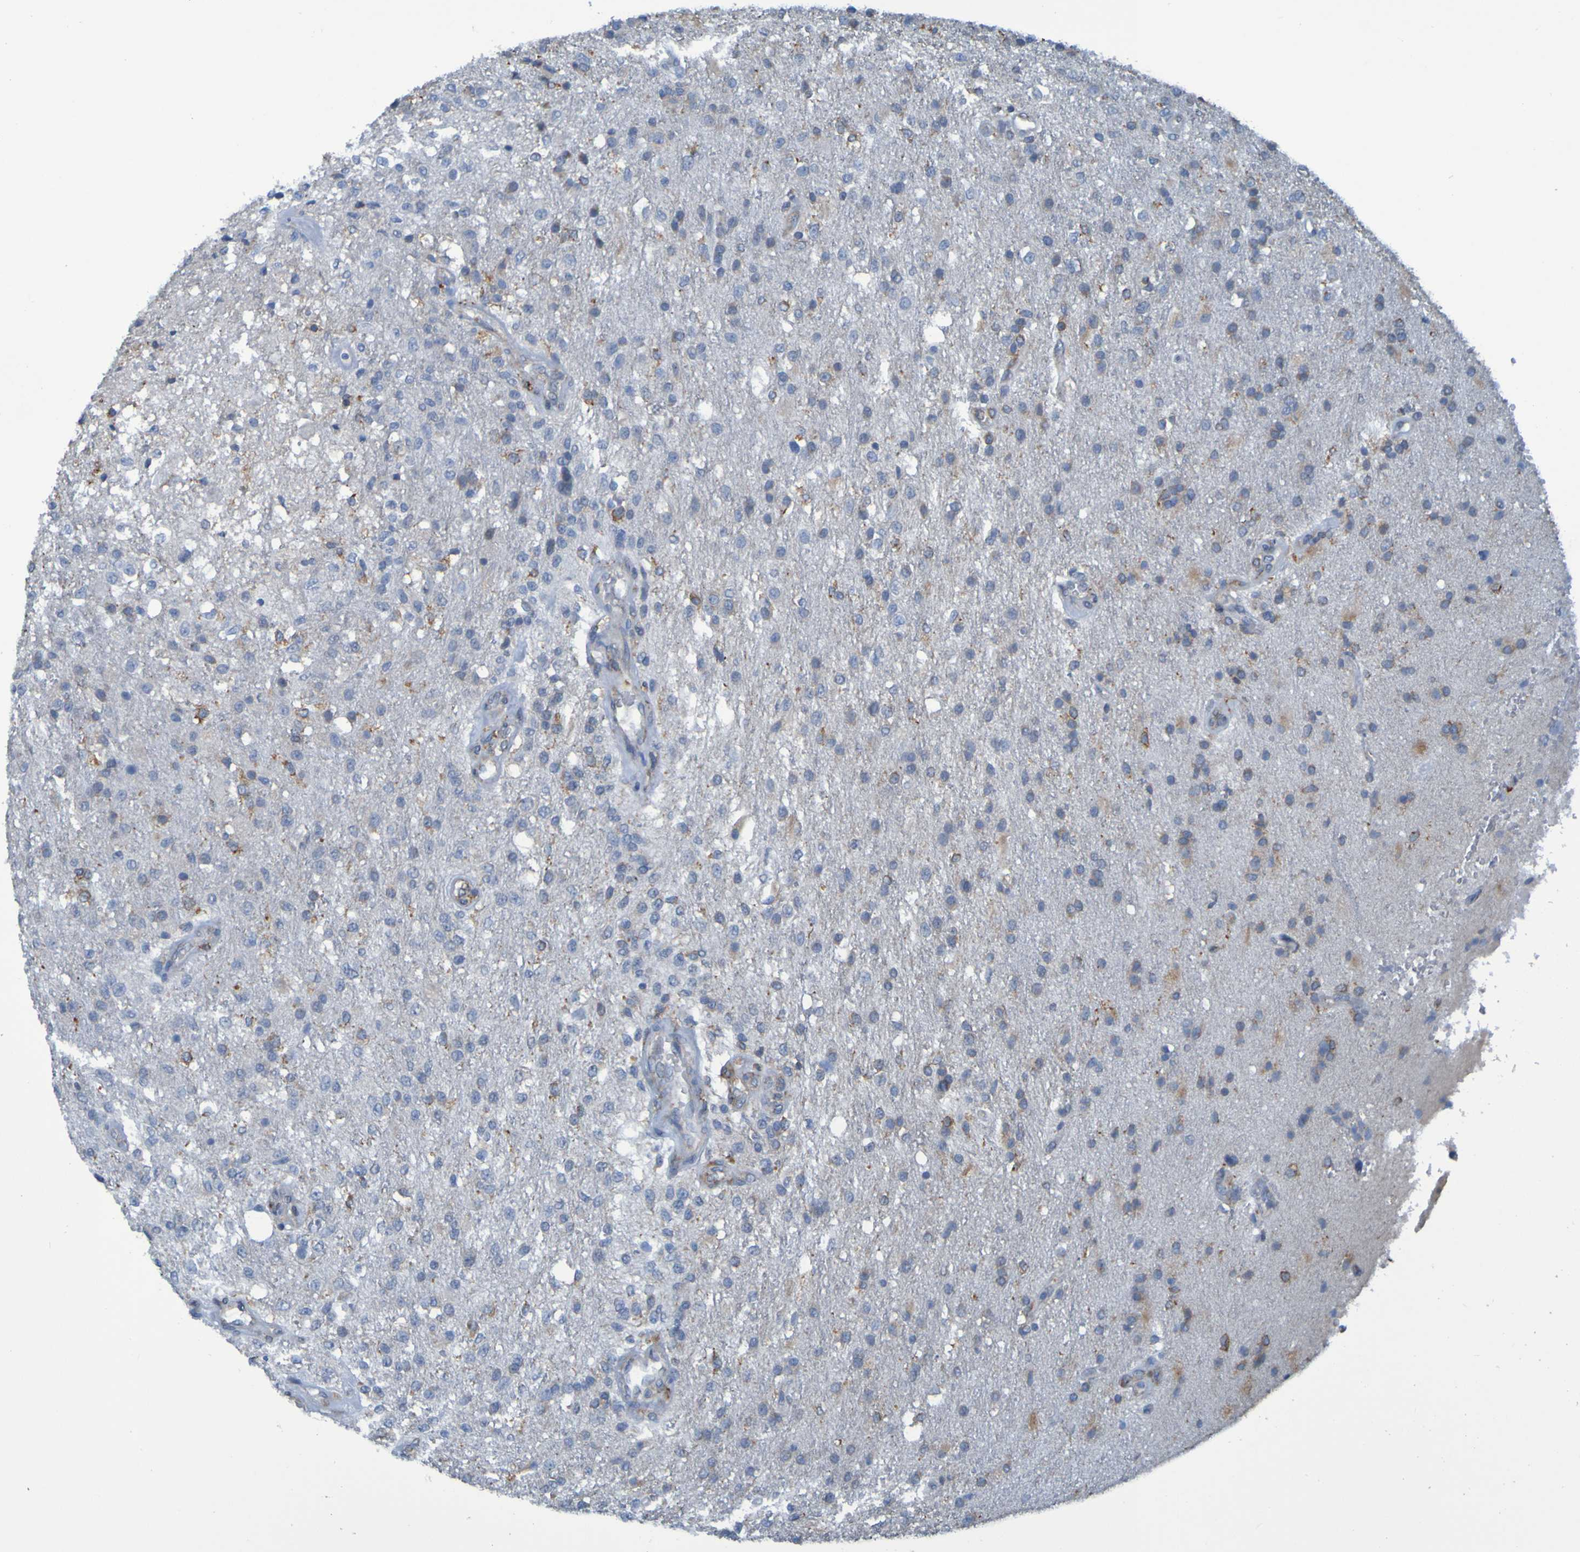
{"staining": {"intensity": "negative", "quantity": "none", "location": "none"}, "tissue": "glioma", "cell_type": "Tumor cells", "image_type": "cancer", "snomed": [{"axis": "morphology", "description": "Normal tissue, NOS"}, {"axis": "morphology", "description": "Glioma, malignant, High grade"}, {"axis": "topography", "description": "Cerebral cortex"}], "caption": "Image shows no protein expression in tumor cells of high-grade glioma (malignant) tissue.", "gene": "SSR1", "patient": {"sex": "male", "age": 77}}